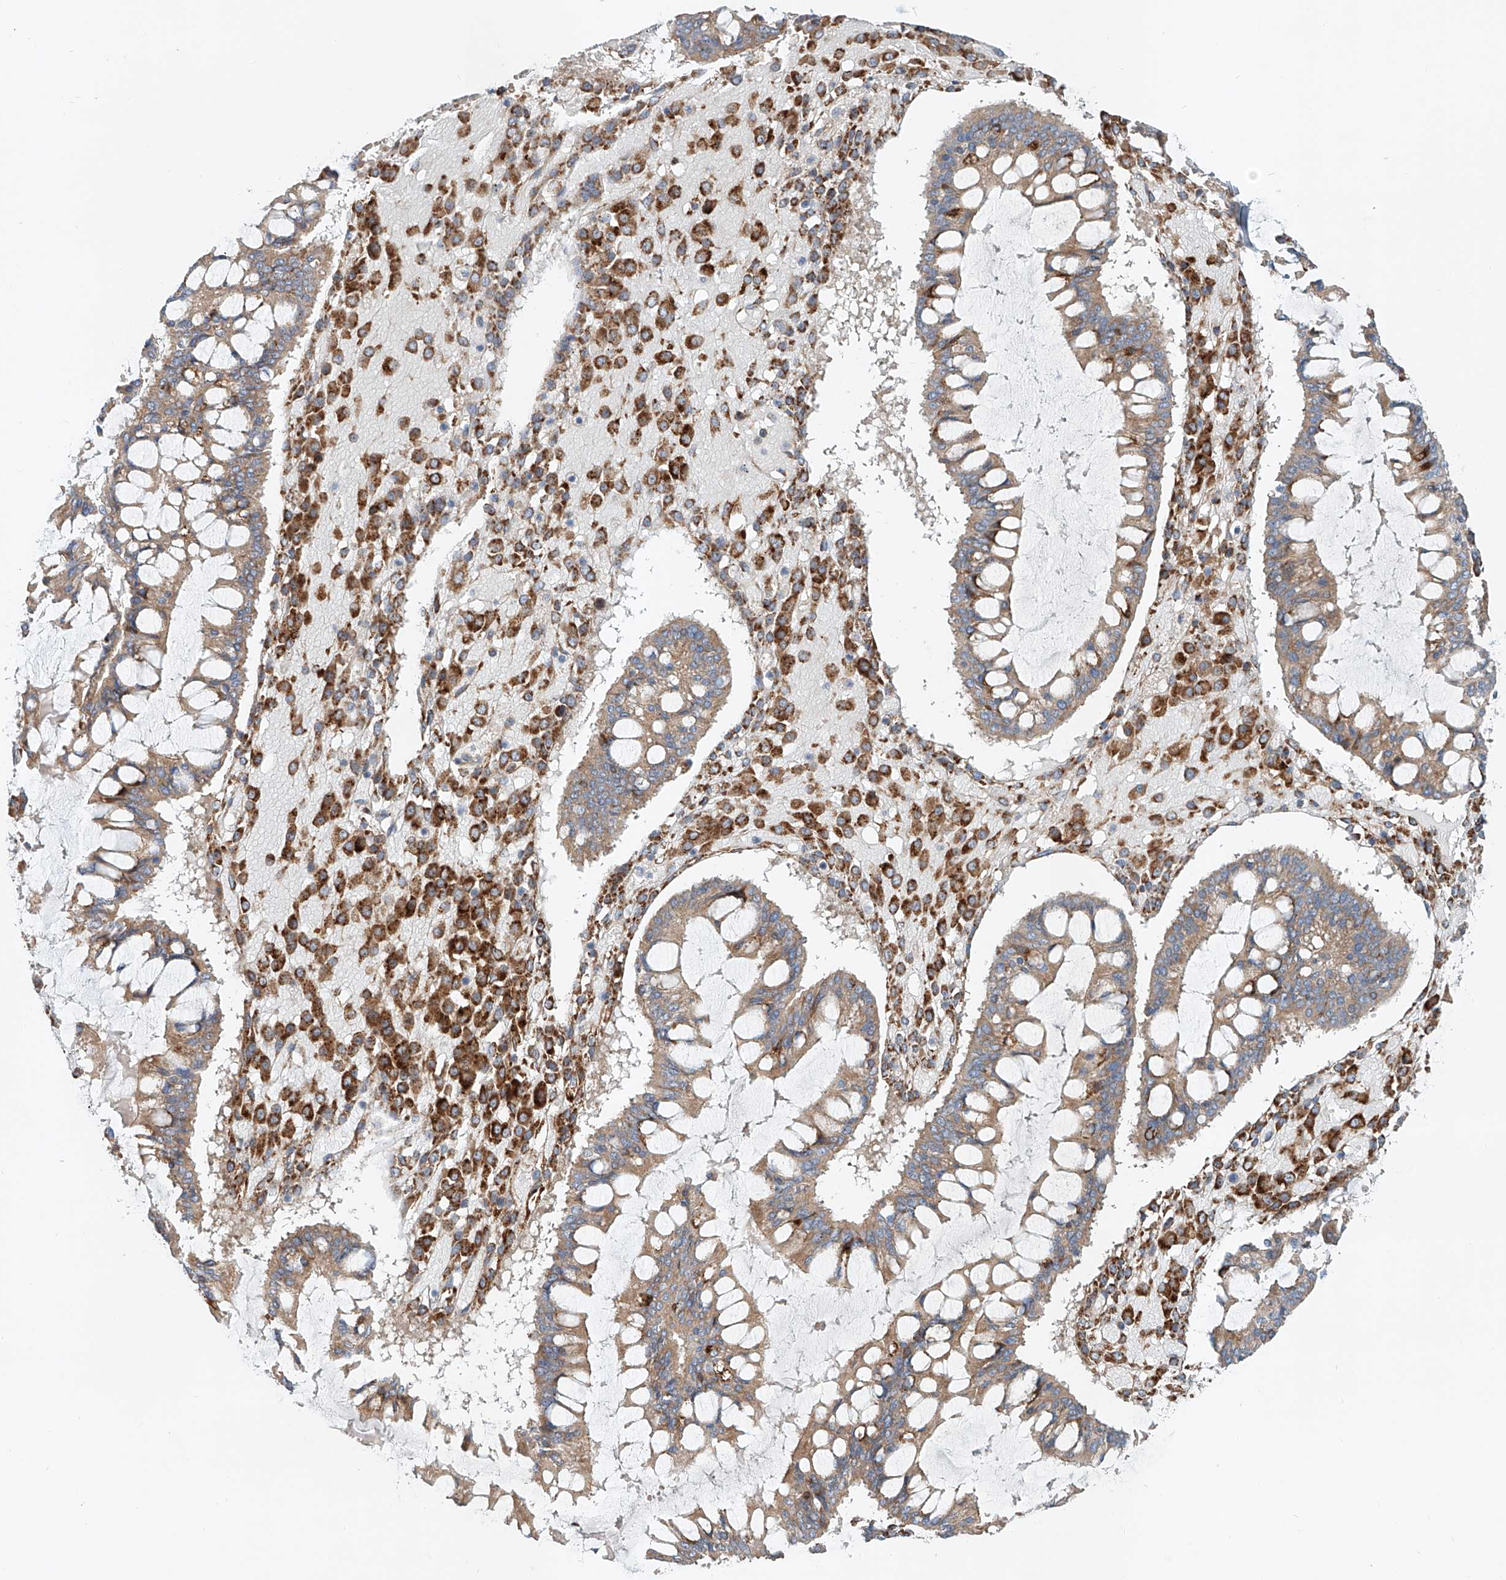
{"staining": {"intensity": "moderate", "quantity": ">75%", "location": "cytoplasmic/membranous"}, "tissue": "ovarian cancer", "cell_type": "Tumor cells", "image_type": "cancer", "snomed": [{"axis": "morphology", "description": "Cystadenocarcinoma, mucinous, NOS"}, {"axis": "topography", "description": "Ovary"}], "caption": "Immunohistochemical staining of ovarian mucinous cystadenocarcinoma exhibits medium levels of moderate cytoplasmic/membranous protein staining in approximately >75% of tumor cells. The staining is performed using DAB brown chromogen to label protein expression. The nuclei are counter-stained blue using hematoxylin.", "gene": "SNAP29", "patient": {"sex": "female", "age": 73}}